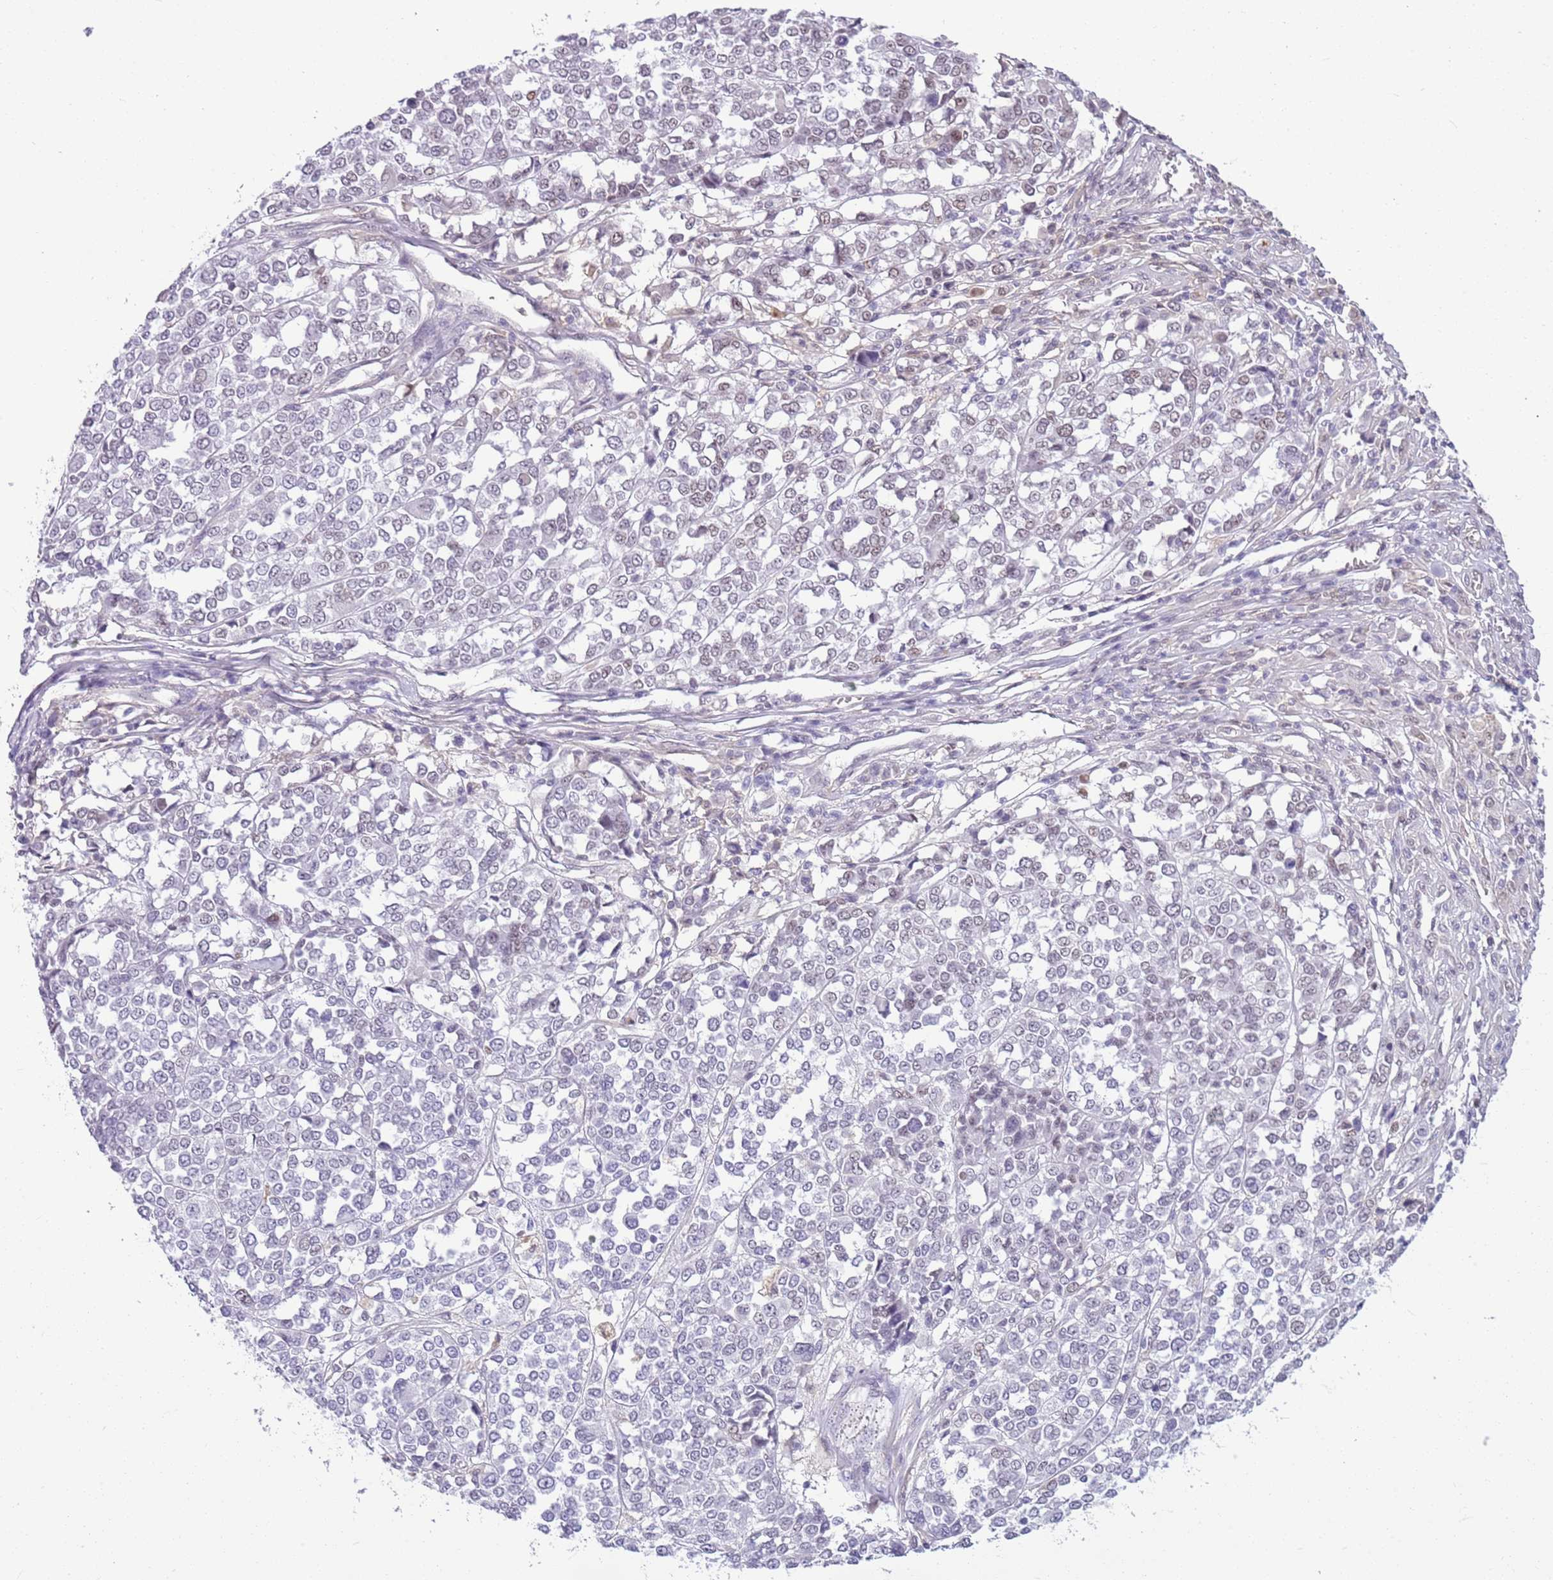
{"staining": {"intensity": "negative", "quantity": "none", "location": "none"}, "tissue": "melanoma", "cell_type": "Tumor cells", "image_type": "cancer", "snomed": [{"axis": "morphology", "description": "Malignant melanoma, Metastatic site"}, {"axis": "topography", "description": "Lymph node"}], "caption": "This micrograph is of malignant melanoma (metastatic site) stained with immunohistochemistry to label a protein in brown with the nuclei are counter-stained blue. There is no expression in tumor cells.", "gene": "DHX32", "patient": {"sex": "male", "age": 44}}